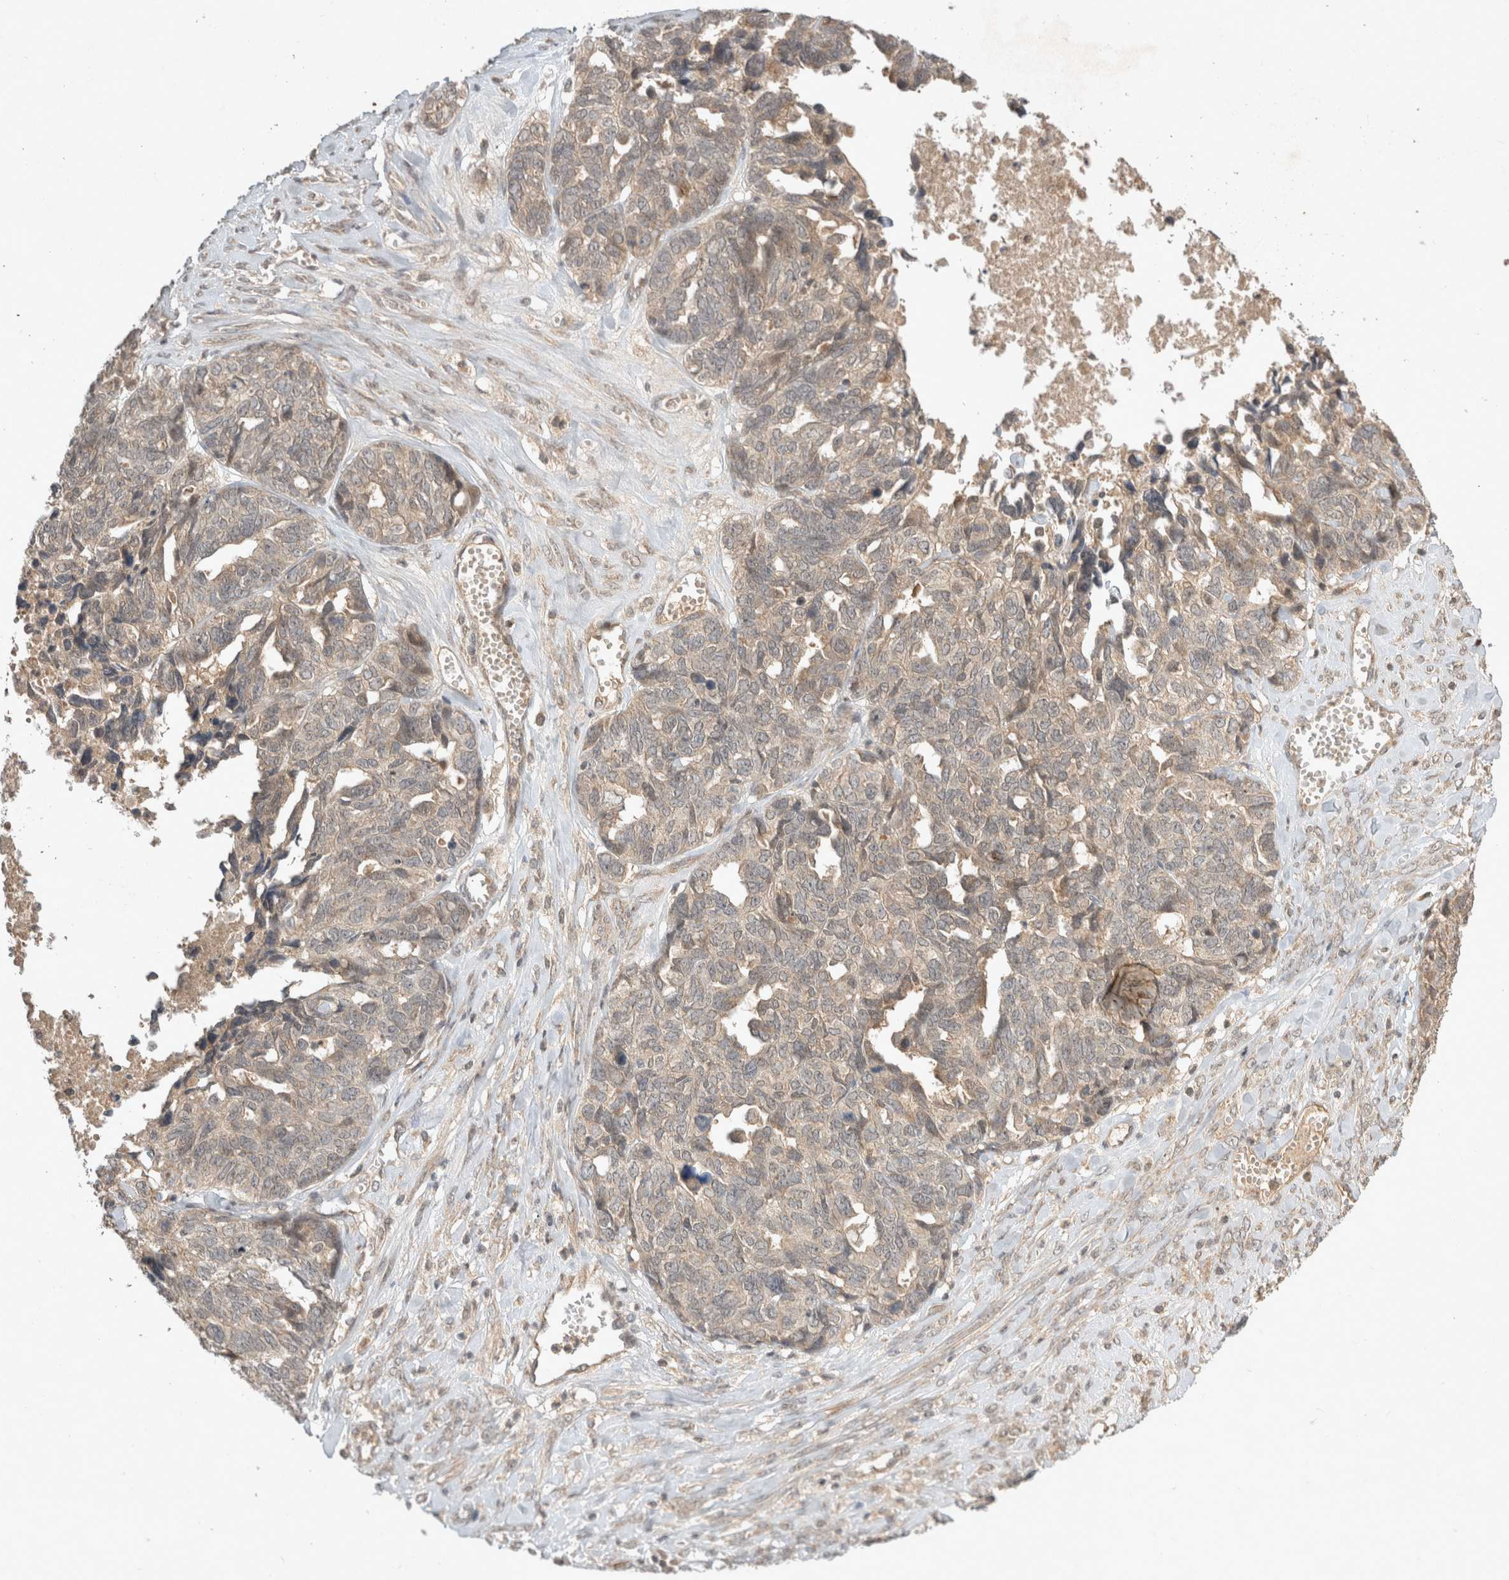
{"staining": {"intensity": "weak", "quantity": ">75%", "location": "cytoplasmic/membranous"}, "tissue": "ovarian cancer", "cell_type": "Tumor cells", "image_type": "cancer", "snomed": [{"axis": "morphology", "description": "Cystadenocarcinoma, serous, NOS"}, {"axis": "topography", "description": "Ovary"}], "caption": "Brown immunohistochemical staining in human serous cystadenocarcinoma (ovarian) reveals weak cytoplasmic/membranous positivity in approximately >75% of tumor cells. The staining was performed using DAB (3,3'-diaminobenzidine), with brown indicating positive protein expression. Nuclei are stained blue with hematoxylin.", "gene": "LOXL2", "patient": {"sex": "female", "age": 79}}